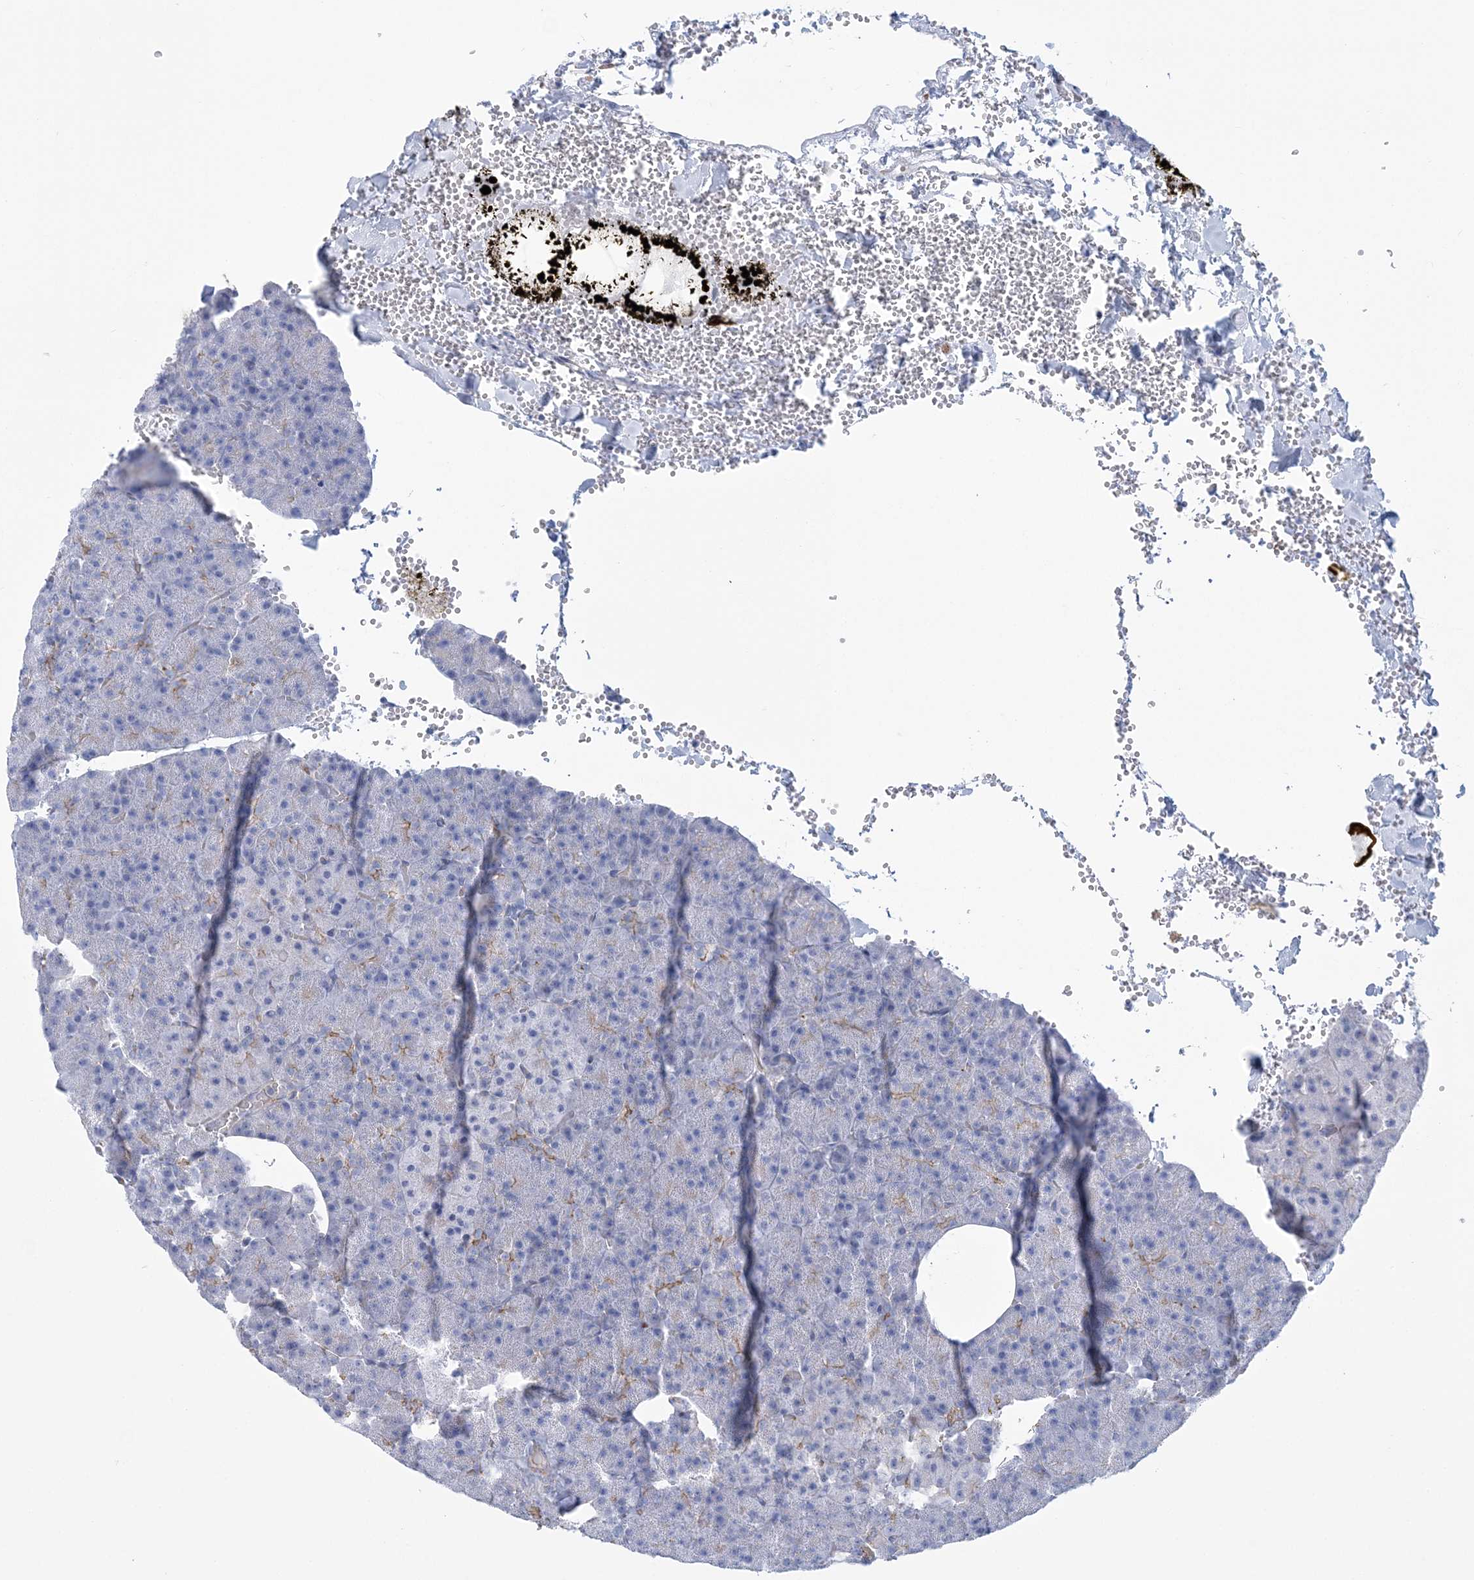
{"staining": {"intensity": "moderate", "quantity": "<25%", "location": "cytoplasmic/membranous"}, "tissue": "pancreas", "cell_type": "Exocrine glandular cells", "image_type": "normal", "snomed": [{"axis": "morphology", "description": "Normal tissue, NOS"}, {"axis": "morphology", "description": "Carcinoid, malignant, NOS"}, {"axis": "topography", "description": "Pancreas"}], "caption": "Pancreas stained with a brown dye reveals moderate cytoplasmic/membranous positive positivity in about <25% of exocrine glandular cells.", "gene": "C11orf21", "patient": {"sex": "female", "age": 35}}